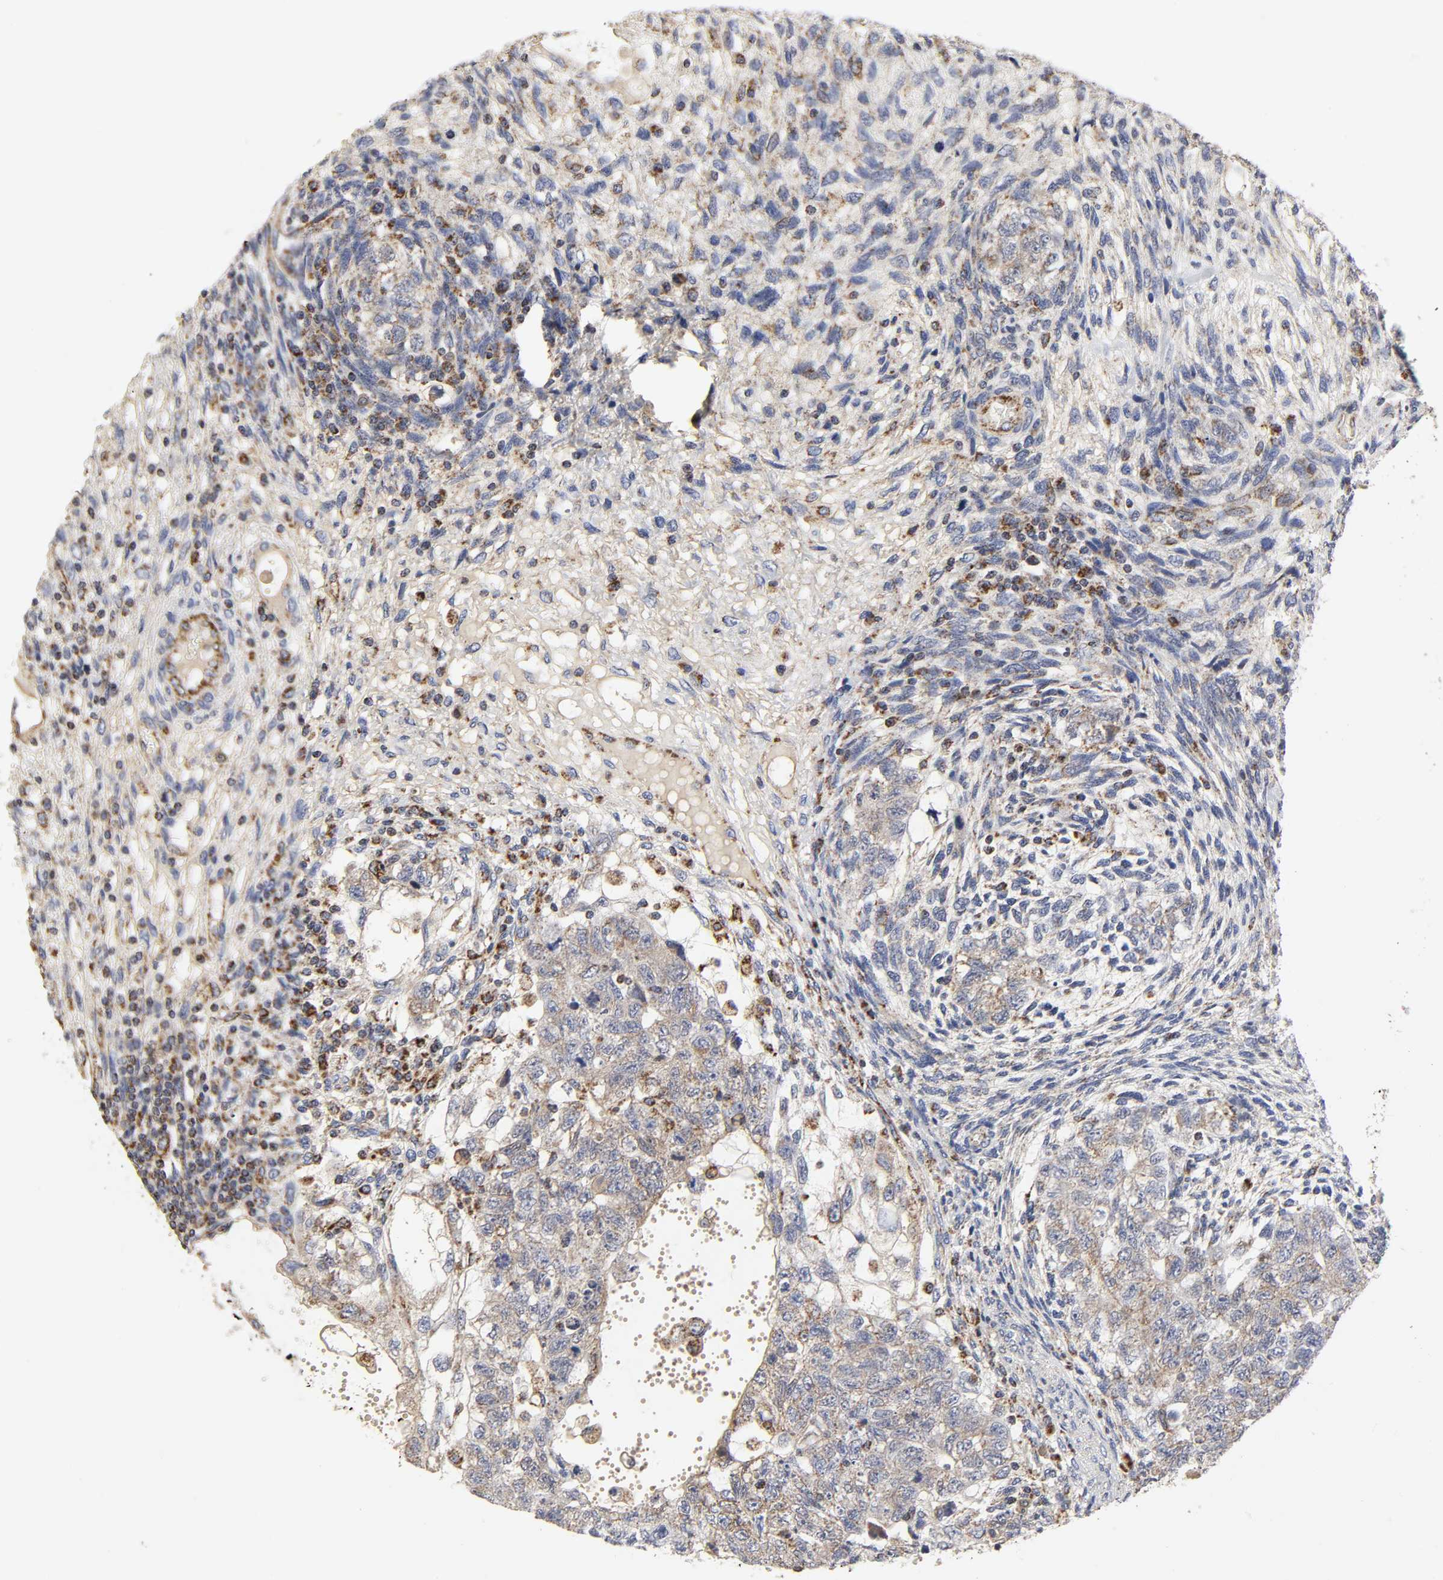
{"staining": {"intensity": "weak", "quantity": ">75%", "location": "cytoplasmic/membranous"}, "tissue": "testis cancer", "cell_type": "Tumor cells", "image_type": "cancer", "snomed": [{"axis": "morphology", "description": "Normal tissue, NOS"}, {"axis": "morphology", "description": "Carcinoma, Embryonal, NOS"}, {"axis": "topography", "description": "Testis"}], "caption": "IHC (DAB (3,3'-diaminobenzidine)) staining of human embryonal carcinoma (testis) reveals weak cytoplasmic/membranous protein expression in approximately >75% of tumor cells. (DAB (3,3'-diaminobenzidine) IHC, brown staining for protein, blue staining for nuclei).", "gene": "COX6B1", "patient": {"sex": "male", "age": 36}}